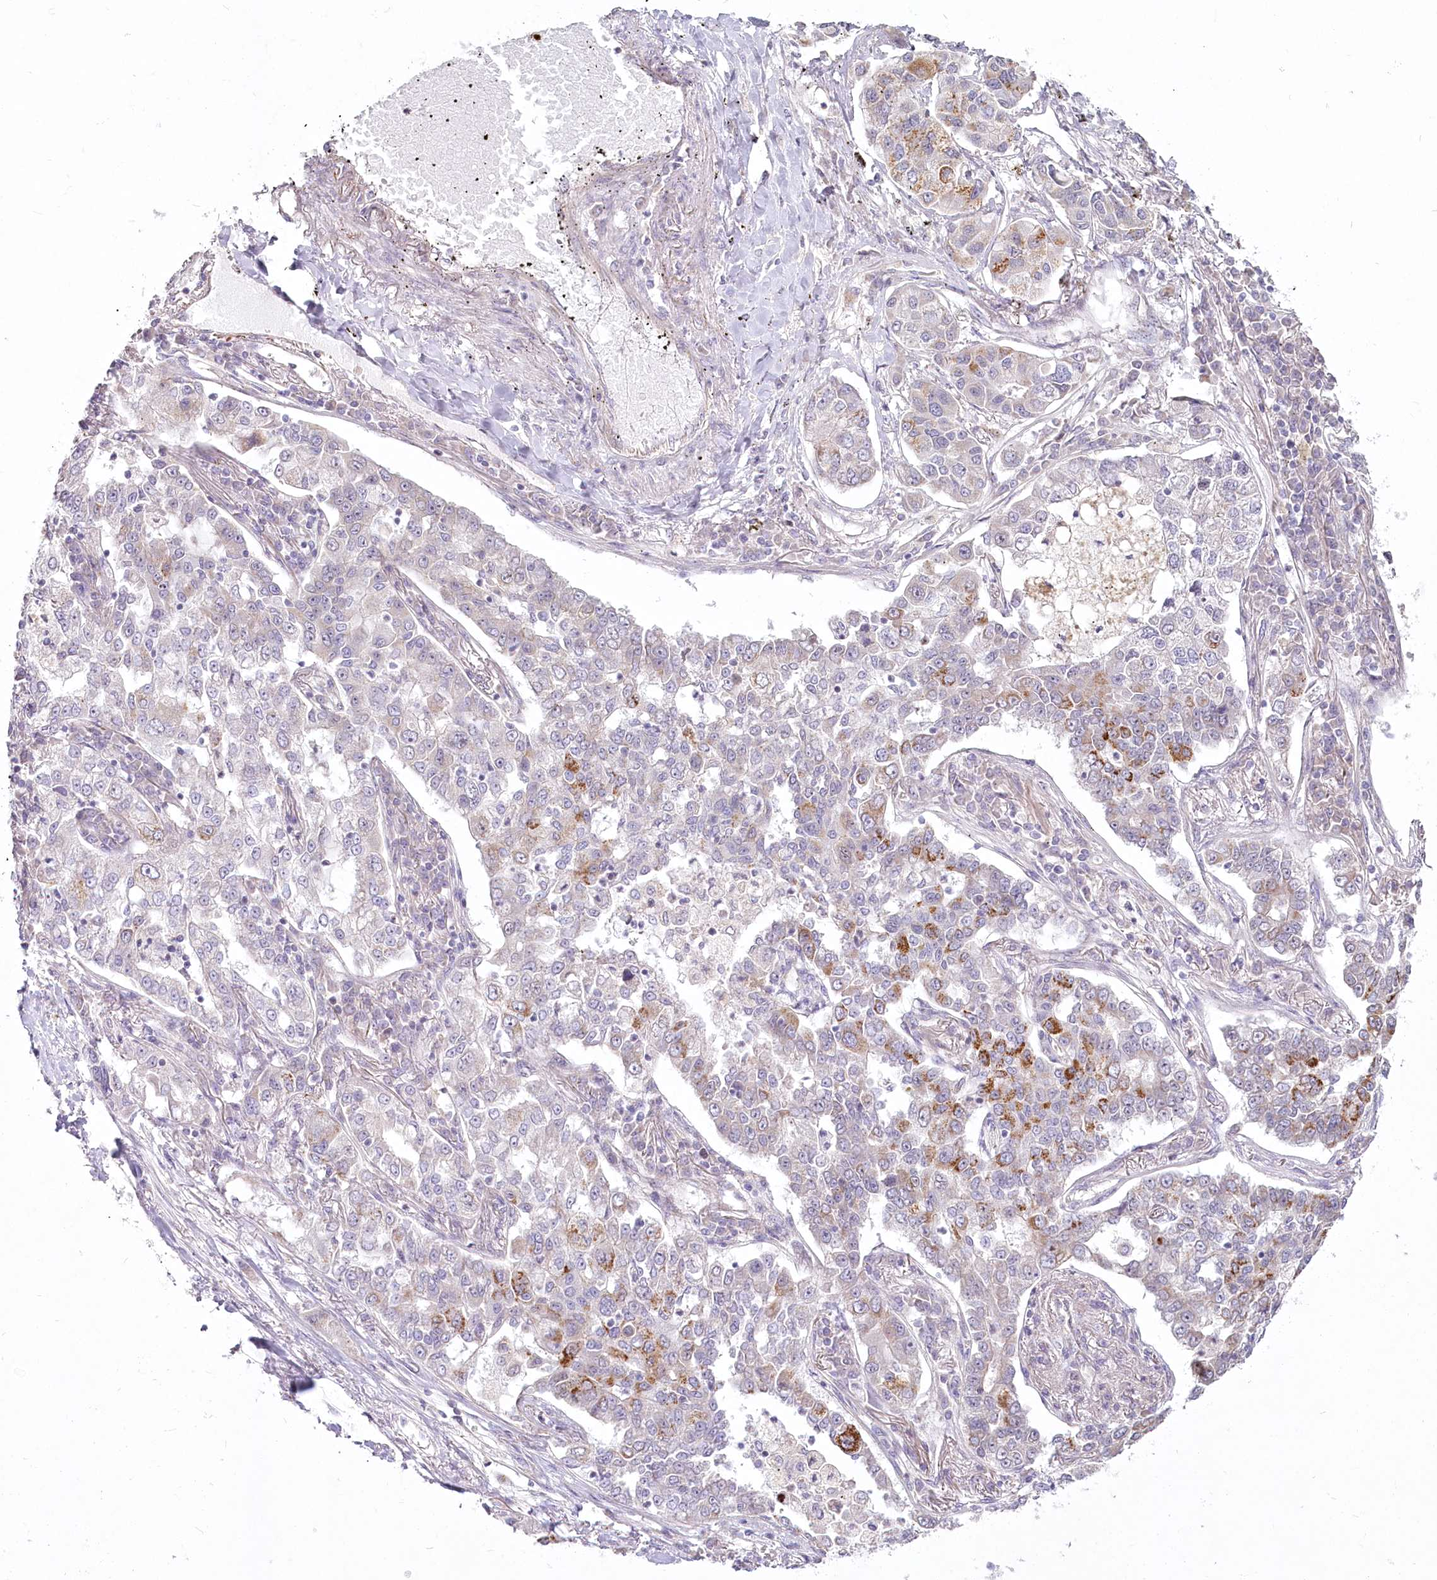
{"staining": {"intensity": "negative", "quantity": "none", "location": "none"}, "tissue": "lung cancer", "cell_type": "Tumor cells", "image_type": "cancer", "snomed": [{"axis": "morphology", "description": "Adenocarcinoma, NOS"}, {"axis": "topography", "description": "Lung"}], "caption": "There is no significant staining in tumor cells of adenocarcinoma (lung). (Brightfield microscopy of DAB IHC at high magnification).", "gene": "SPINK13", "patient": {"sex": "male", "age": 49}}